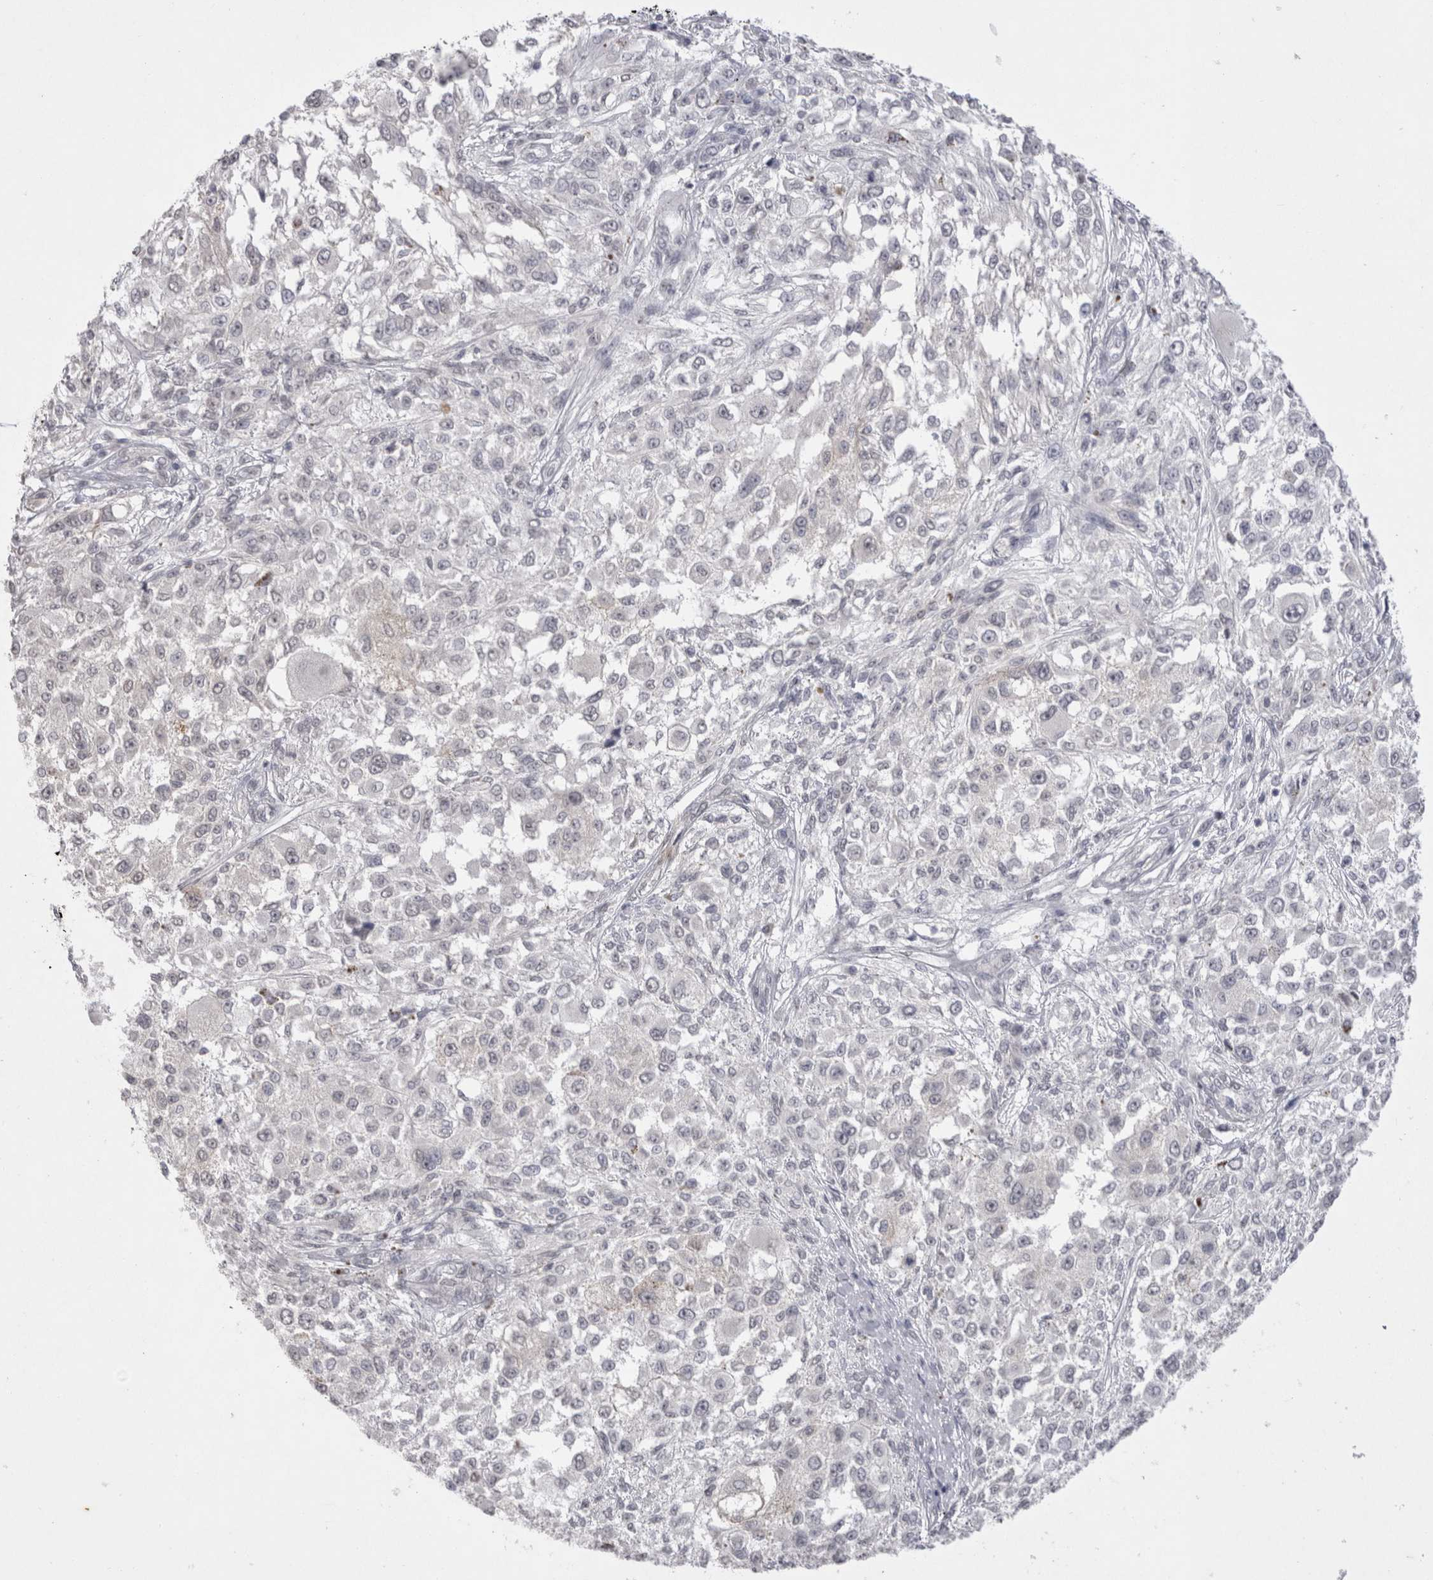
{"staining": {"intensity": "weak", "quantity": "<25%", "location": "cytoplasmic/membranous"}, "tissue": "melanoma", "cell_type": "Tumor cells", "image_type": "cancer", "snomed": [{"axis": "morphology", "description": "Necrosis, NOS"}, {"axis": "morphology", "description": "Malignant melanoma, NOS"}, {"axis": "topography", "description": "Skin"}], "caption": "Immunohistochemistry photomicrograph of human melanoma stained for a protein (brown), which shows no expression in tumor cells.", "gene": "DDX4", "patient": {"sex": "female", "age": 87}}